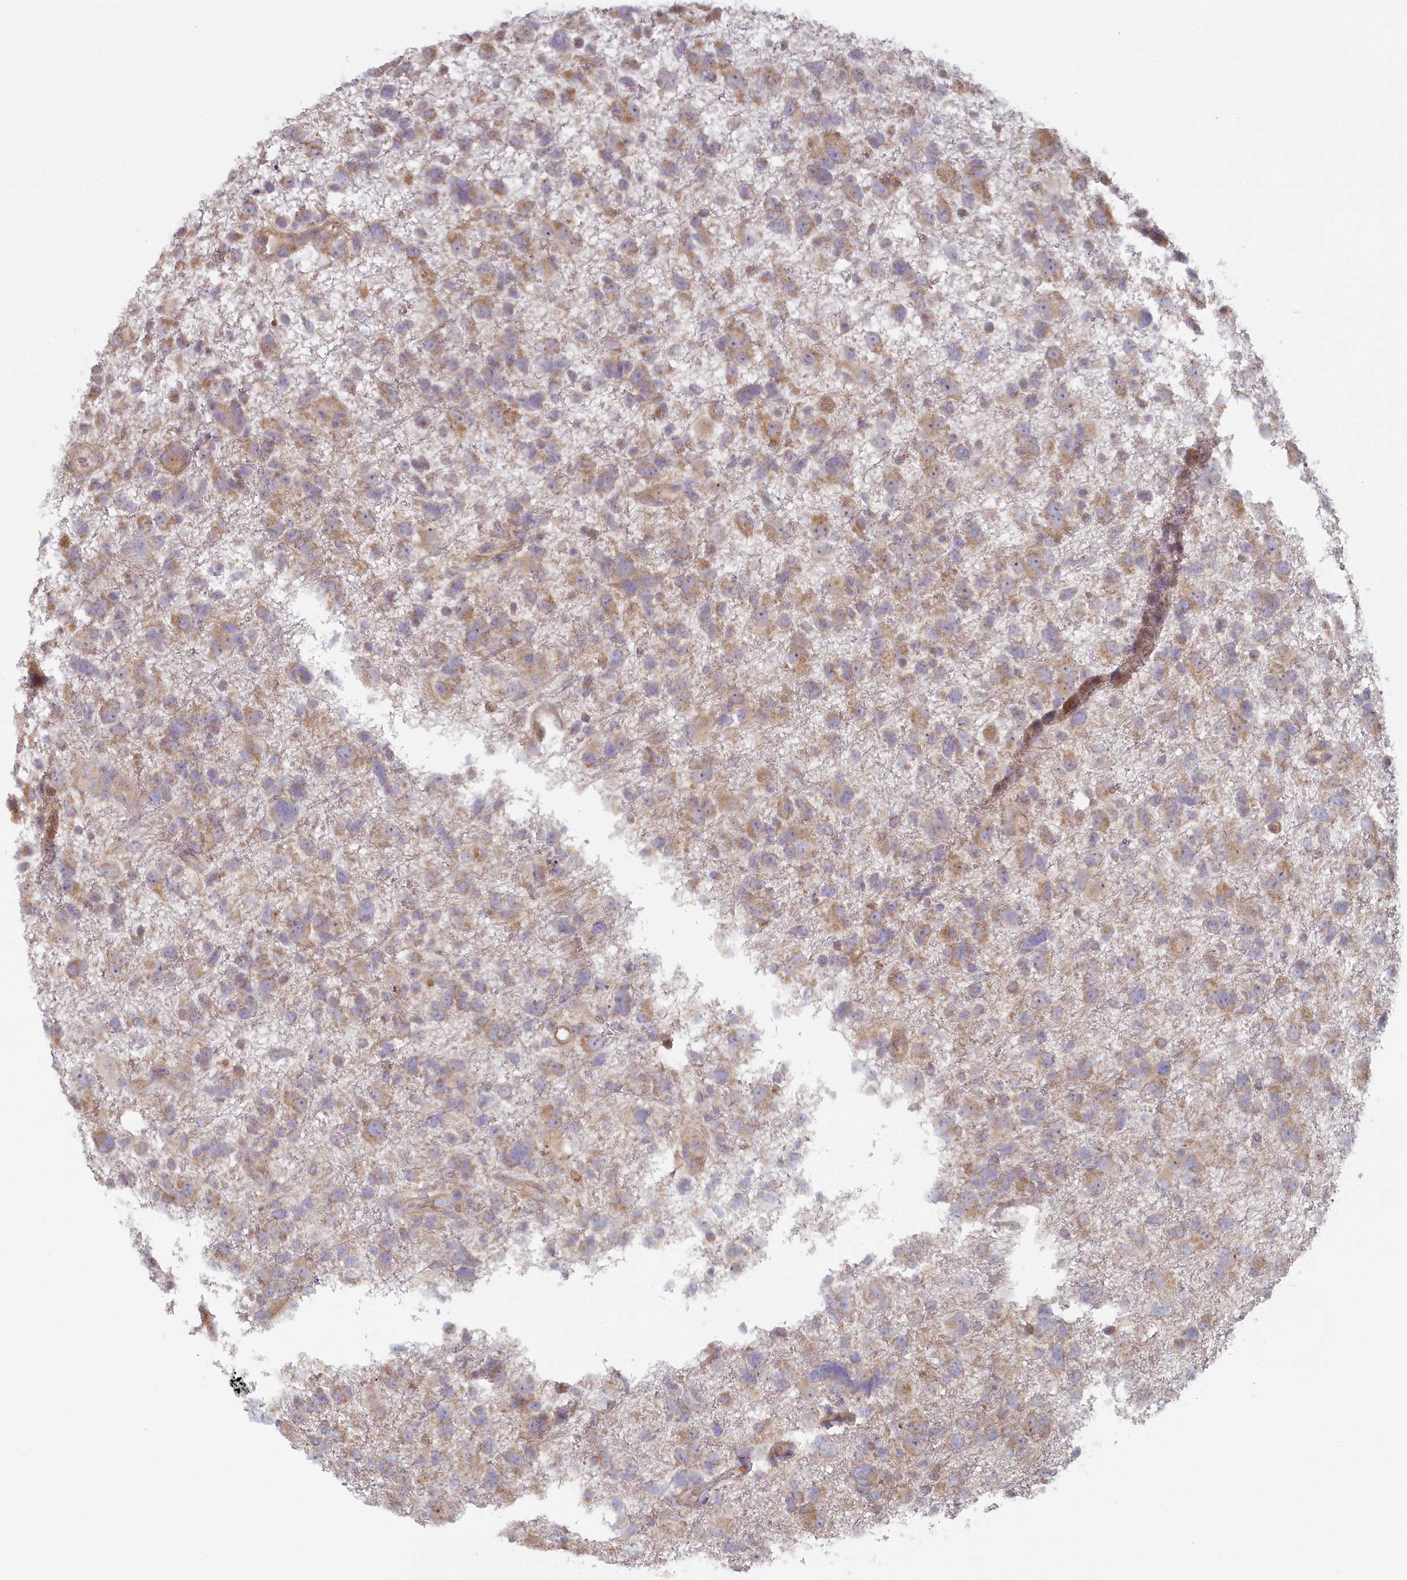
{"staining": {"intensity": "moderate", "quantity": ">75%", "location": "cytoplasmic/membranous"}, "tissue": "glioma", "cell_type": "Tumor cells", "image_type": "cancer", "snomed": [{"axis": "morphology", "description": "Glioma, malignant, High grade"}, {"axis": "topography", "description": "Brain"}], "caption": "Malignant glioma (high-grade) was stained to show a protein in brown. There is medium levels of moderate cytoplasmic/membranous expression in about >75% of tumor cells. (DAB IHC, brown staining for protein, blue staining for nuclei).", "gene": "INTS4", "patient": {"sex": "male", "age": 61}}